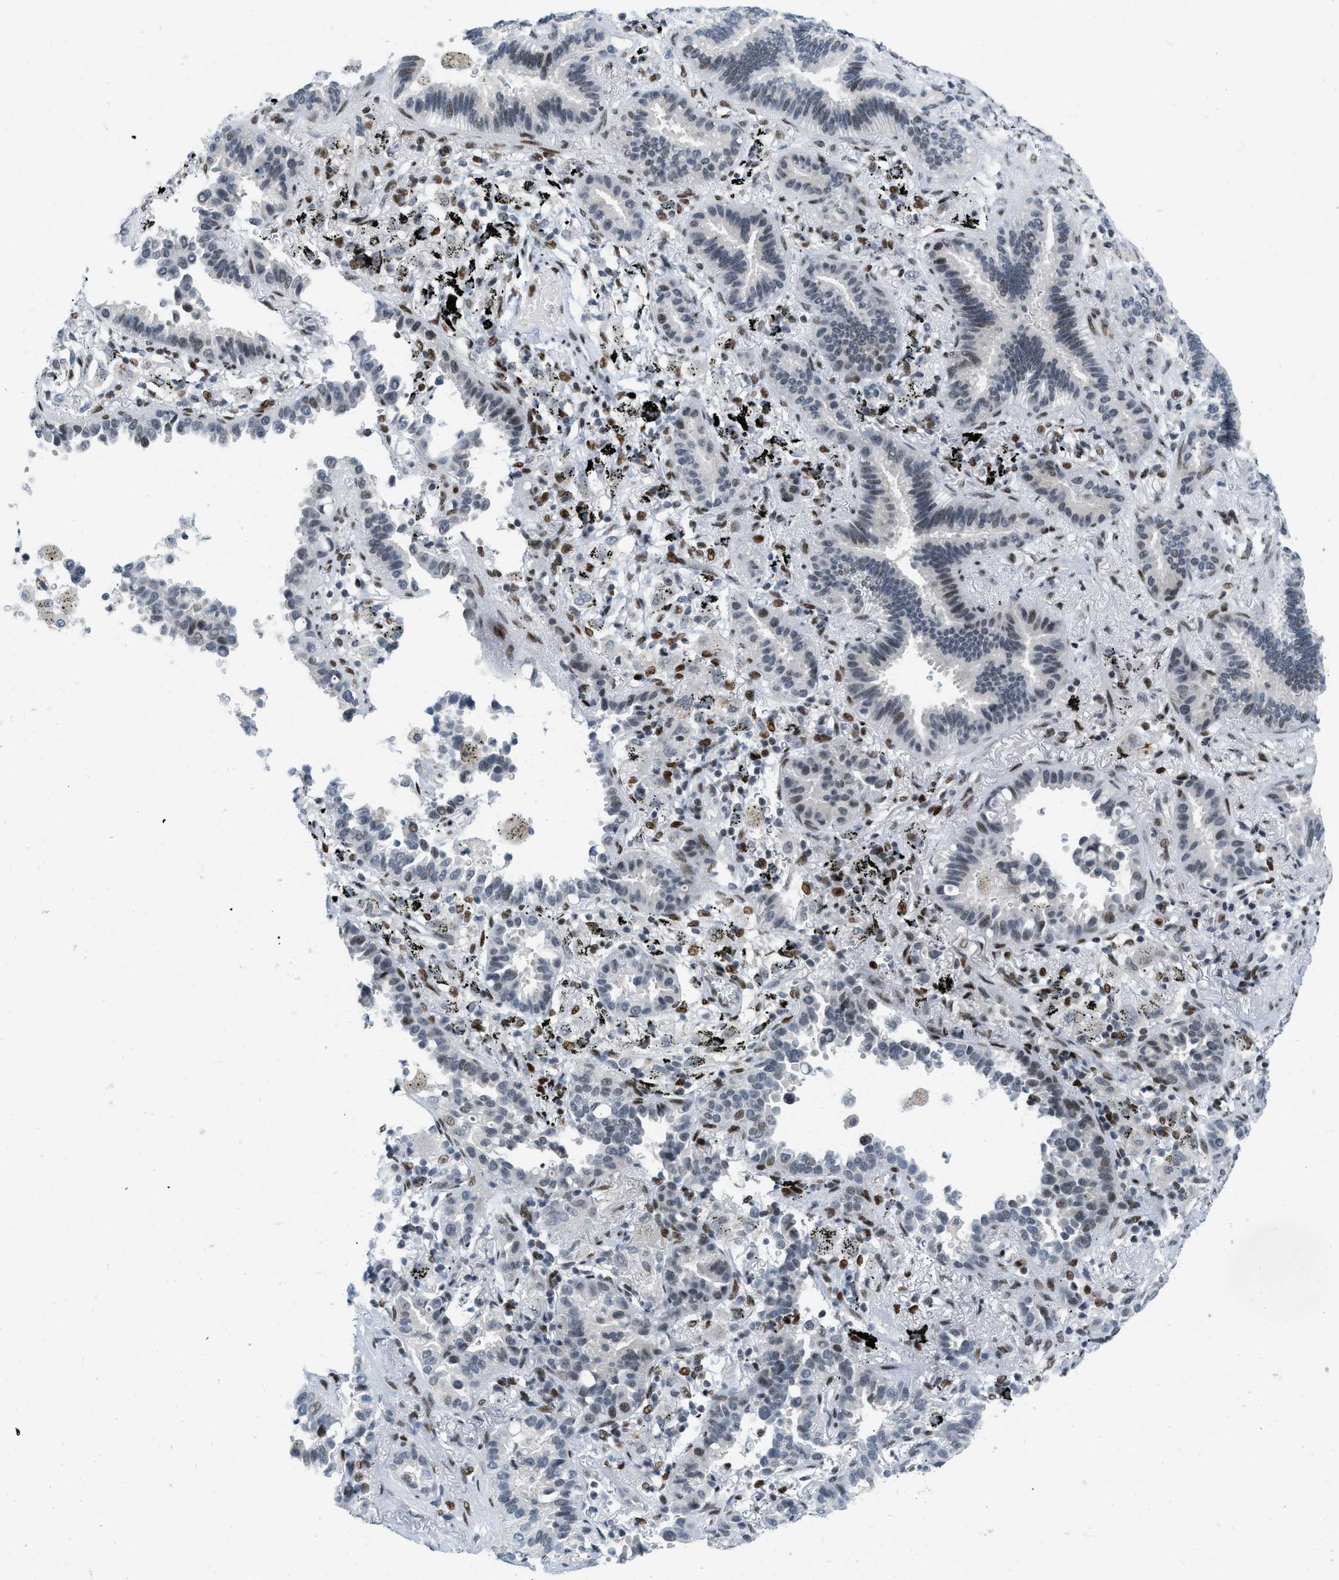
{"staining": {"intensity": "moderate", "quantity": "<25%", "location": "nuclear"}, "tissue": "lung cancer", "cell_type": "Tumor cells", "image_type": "cancer", "snomed": [{"axis": "morphology", "description": "Normal tissue, NOS"}, {"axis": "morphology", "description": "Adenocarcinoma, NOS"}, {"axis": "topography", "description": "Lung"}], "caption": "There is low levels of moderate nuclear expression in tumor cells of adenocarcinoma (lung), as demonstrated by immunohistochemical staining (brown color).", "gene": "PBX1", "patient": {"sex": "male", "age": 59}}